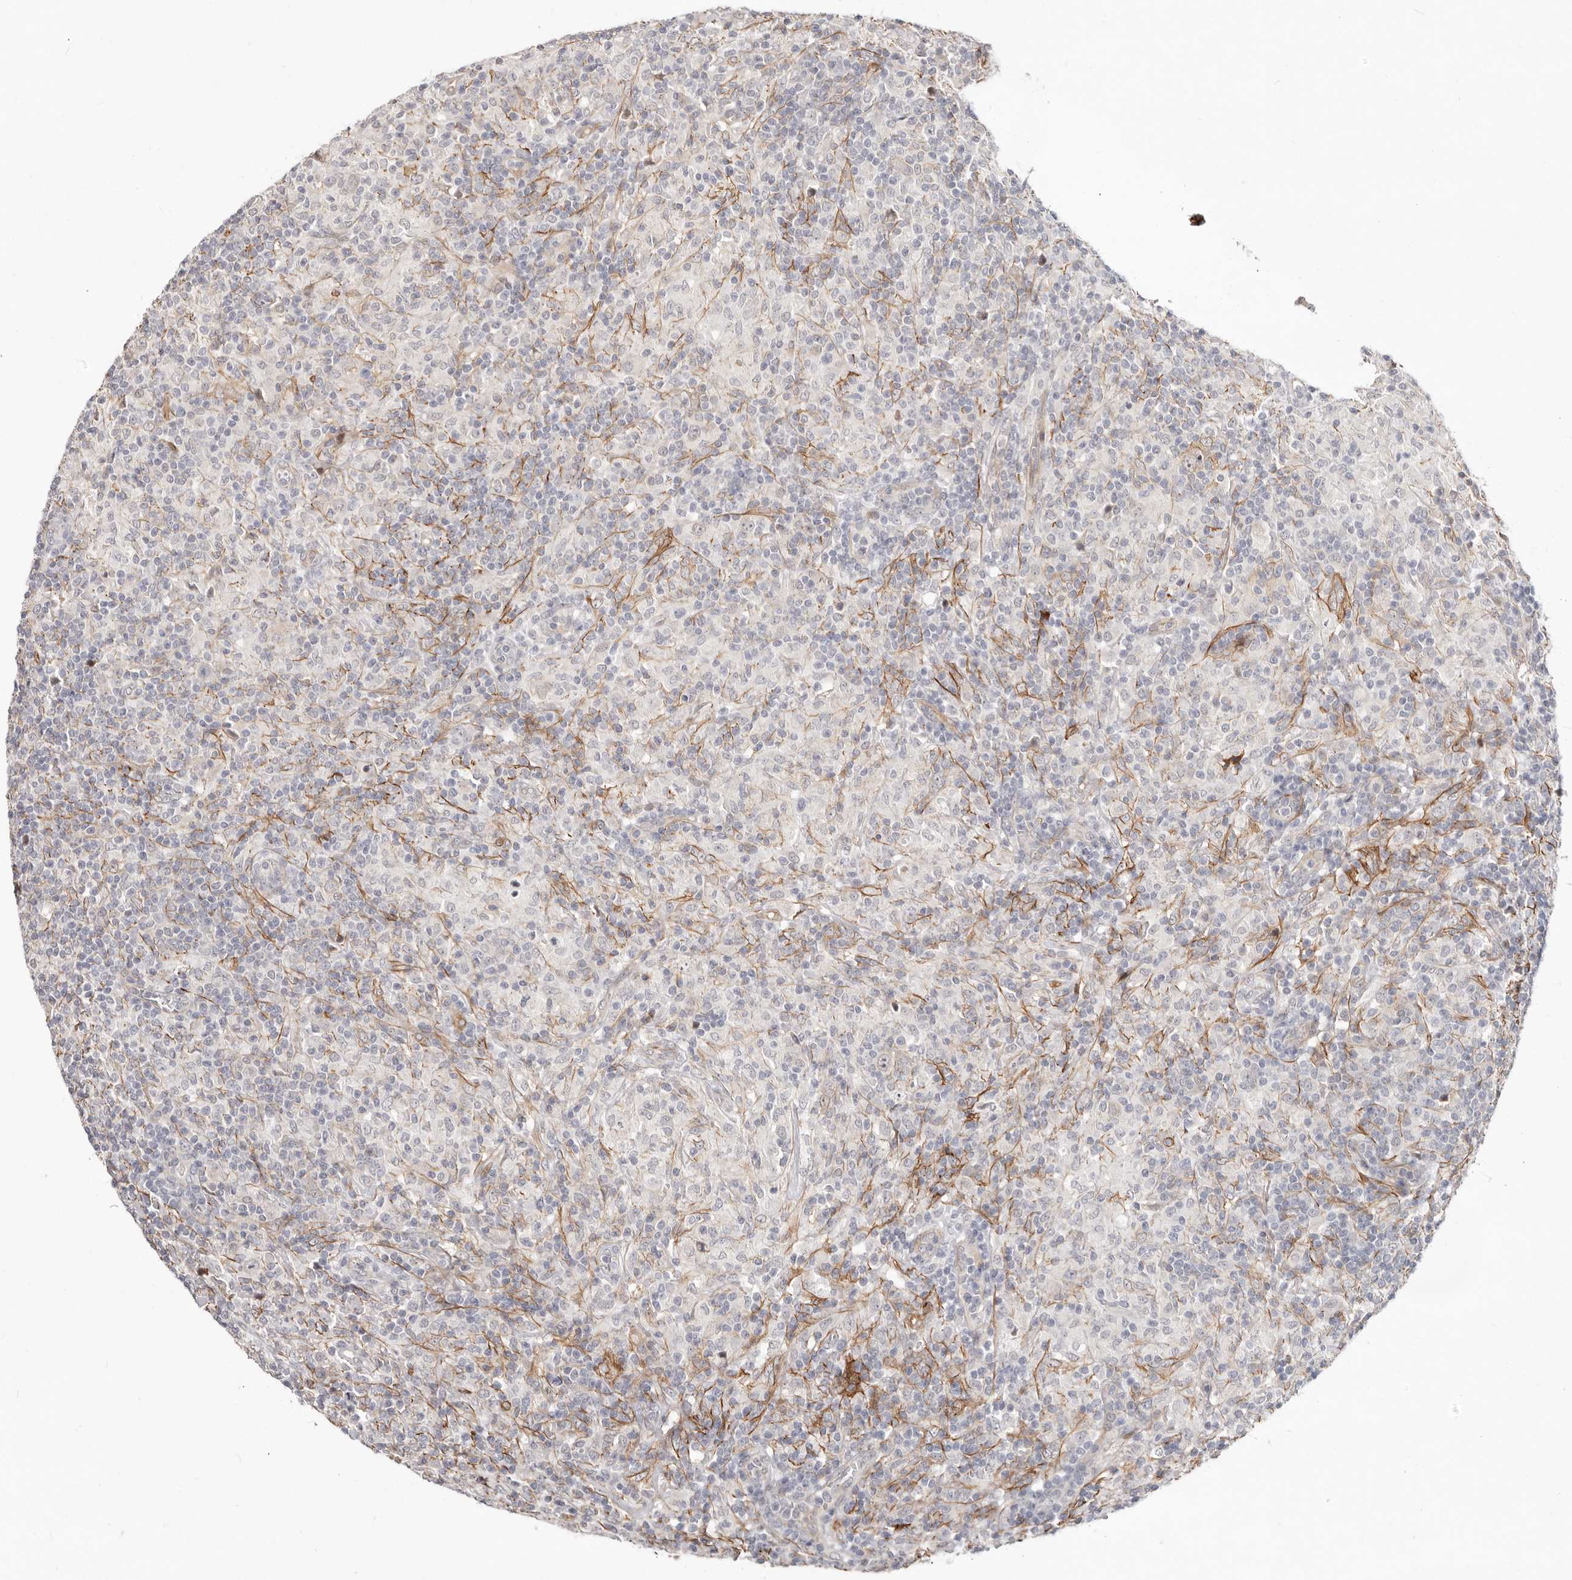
{"staining": {"intensity": "negative", "quantity": "none", "location": "none"}, "tissue": "lymphoma", "cell_type": "Tumor cells", "image_type": "cancer", "snomed": [{"axis": "morphology", "description": "Hodgkin's disease, NOS"}, {"axis": "topography", "description": "Lymph node"}], "caption": "A histopathology image of human Hodgkin's disease is negative for staining in tumor cells.", "gene": "SZT2", "patient": {"sex": "male", "age": 70}}